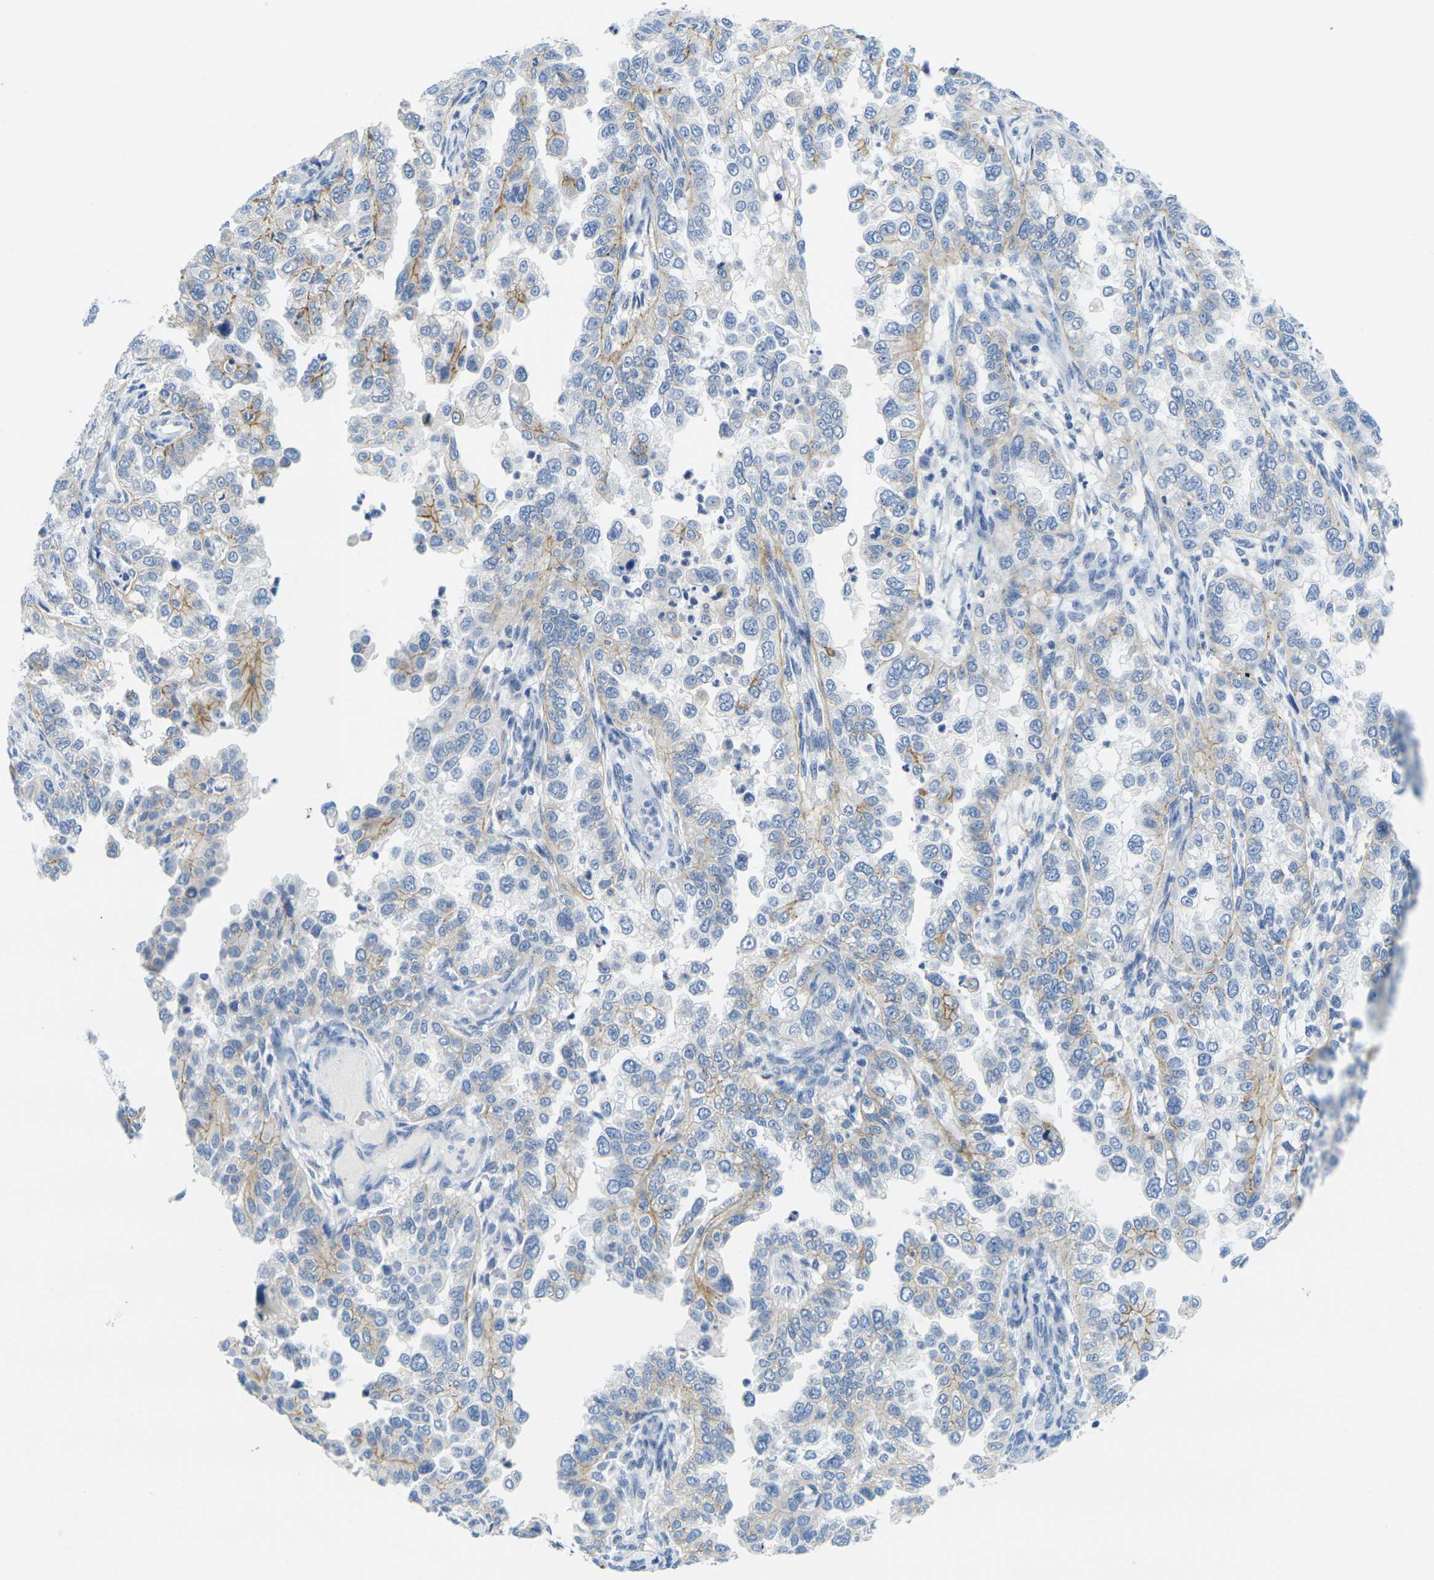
{"staining": {"intensity": "moderate", "quantity": "<25%", "location": "cytoplasmic/membranous"}, "tissue": "endometrial cancer", "cell_type": "Tumor cells", "image_type": "cancer", "snomed": [{"axis": "morphology", "description": "Adenocarcinoma, NOS"}, {"axis": "topography", "description": "Endometrium"}], "caption": "Adenocarcinoma (endometrial) tissue exhibits moderate cytoplasmic/membranous staining in about <25% of tumor cells, visualized by immunohistochemistry.", "gene": "FAM3D", "patient": {"sex": "female", "age": 85}}